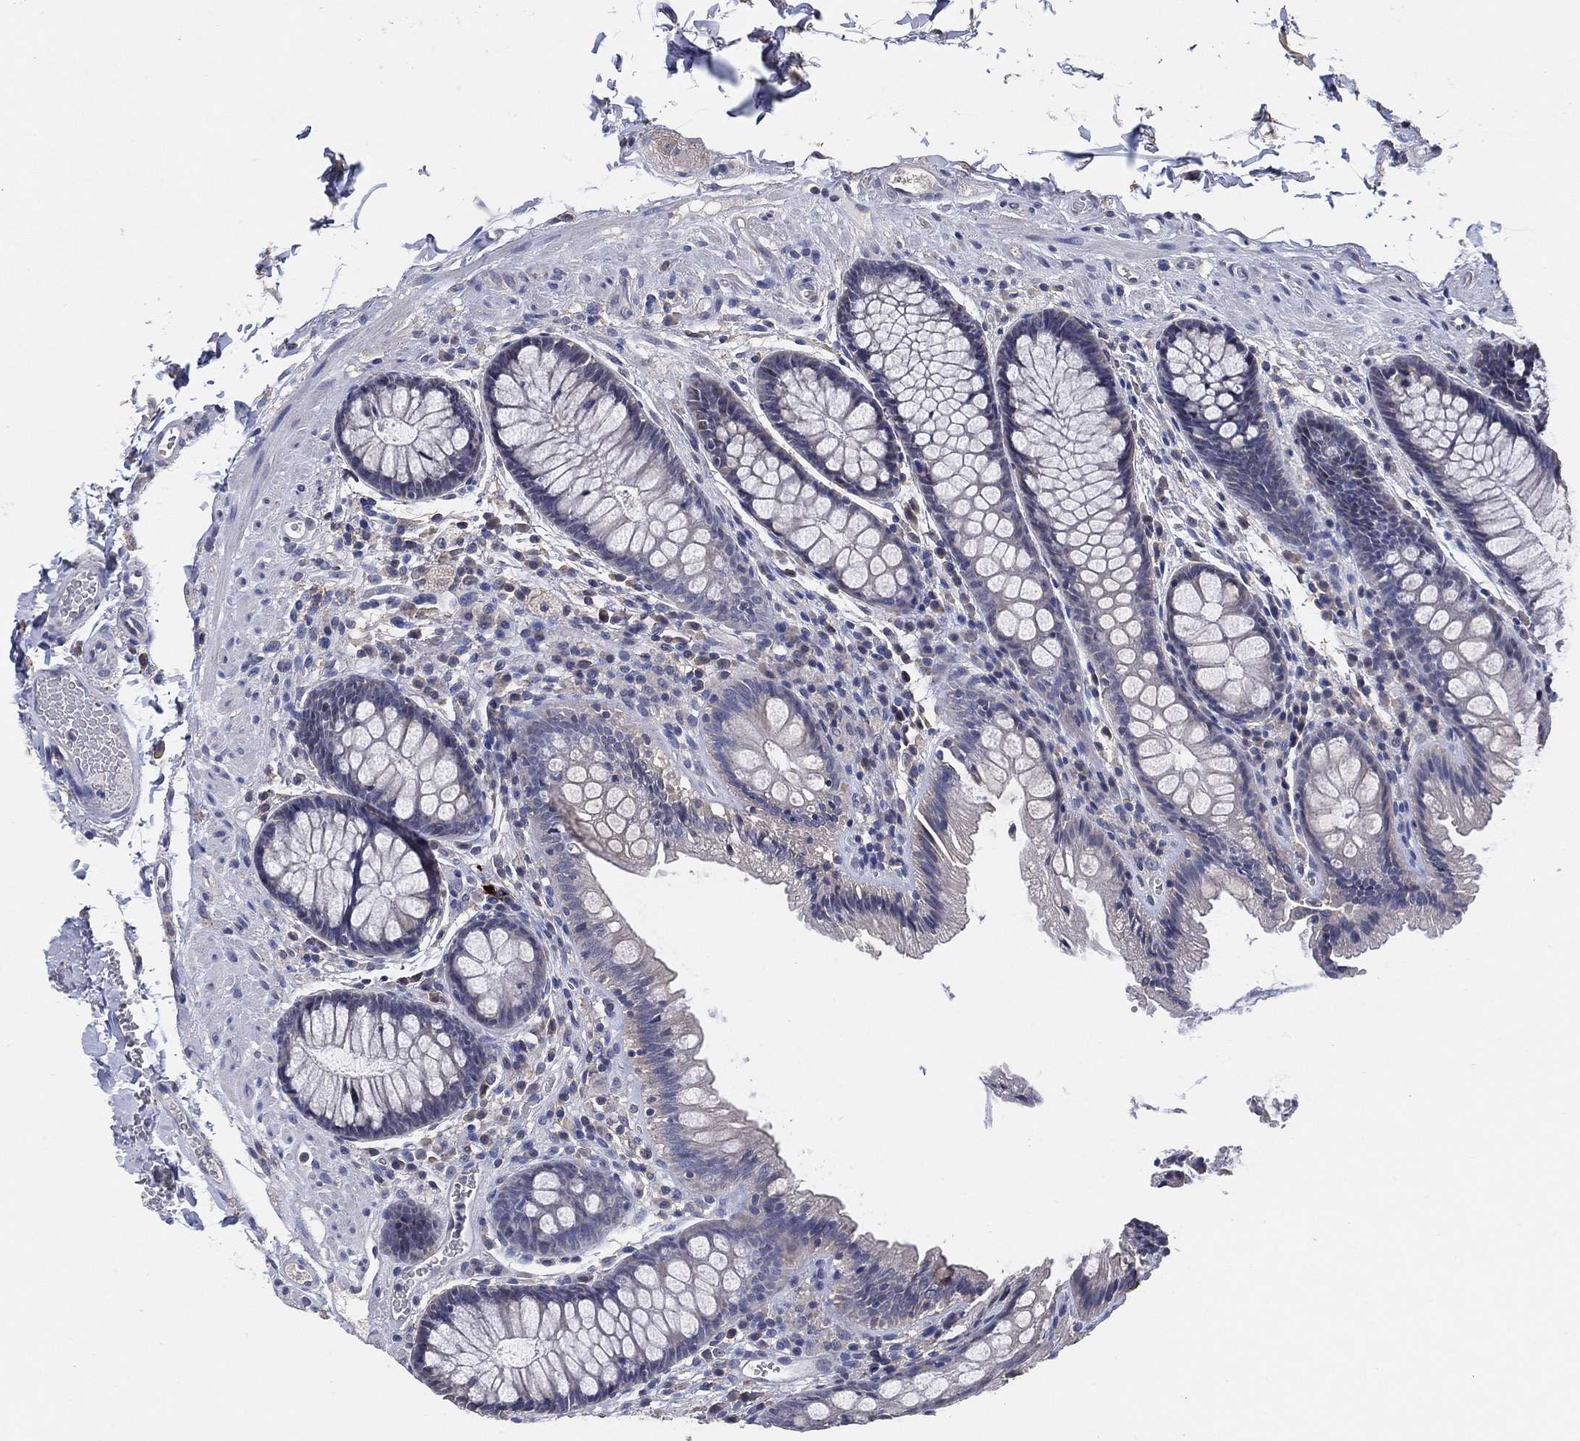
{"staining": {"intensity": "negative", "quantity": "none", "location": "none"}, "tissue": "colon", "cell_type": "Endothelial cells", "image_type": "normal", "snomed": [{"axis": "morphology", "description": "Normal tissue, NOS"}, {"axis": "topography", "description": "Colon"}], "caption": "Image shows no significant protein positivity in endothelial cells of unremarkable colon.", "gene": "KLK5", "patient": {"sex": "female", "age": 86}}